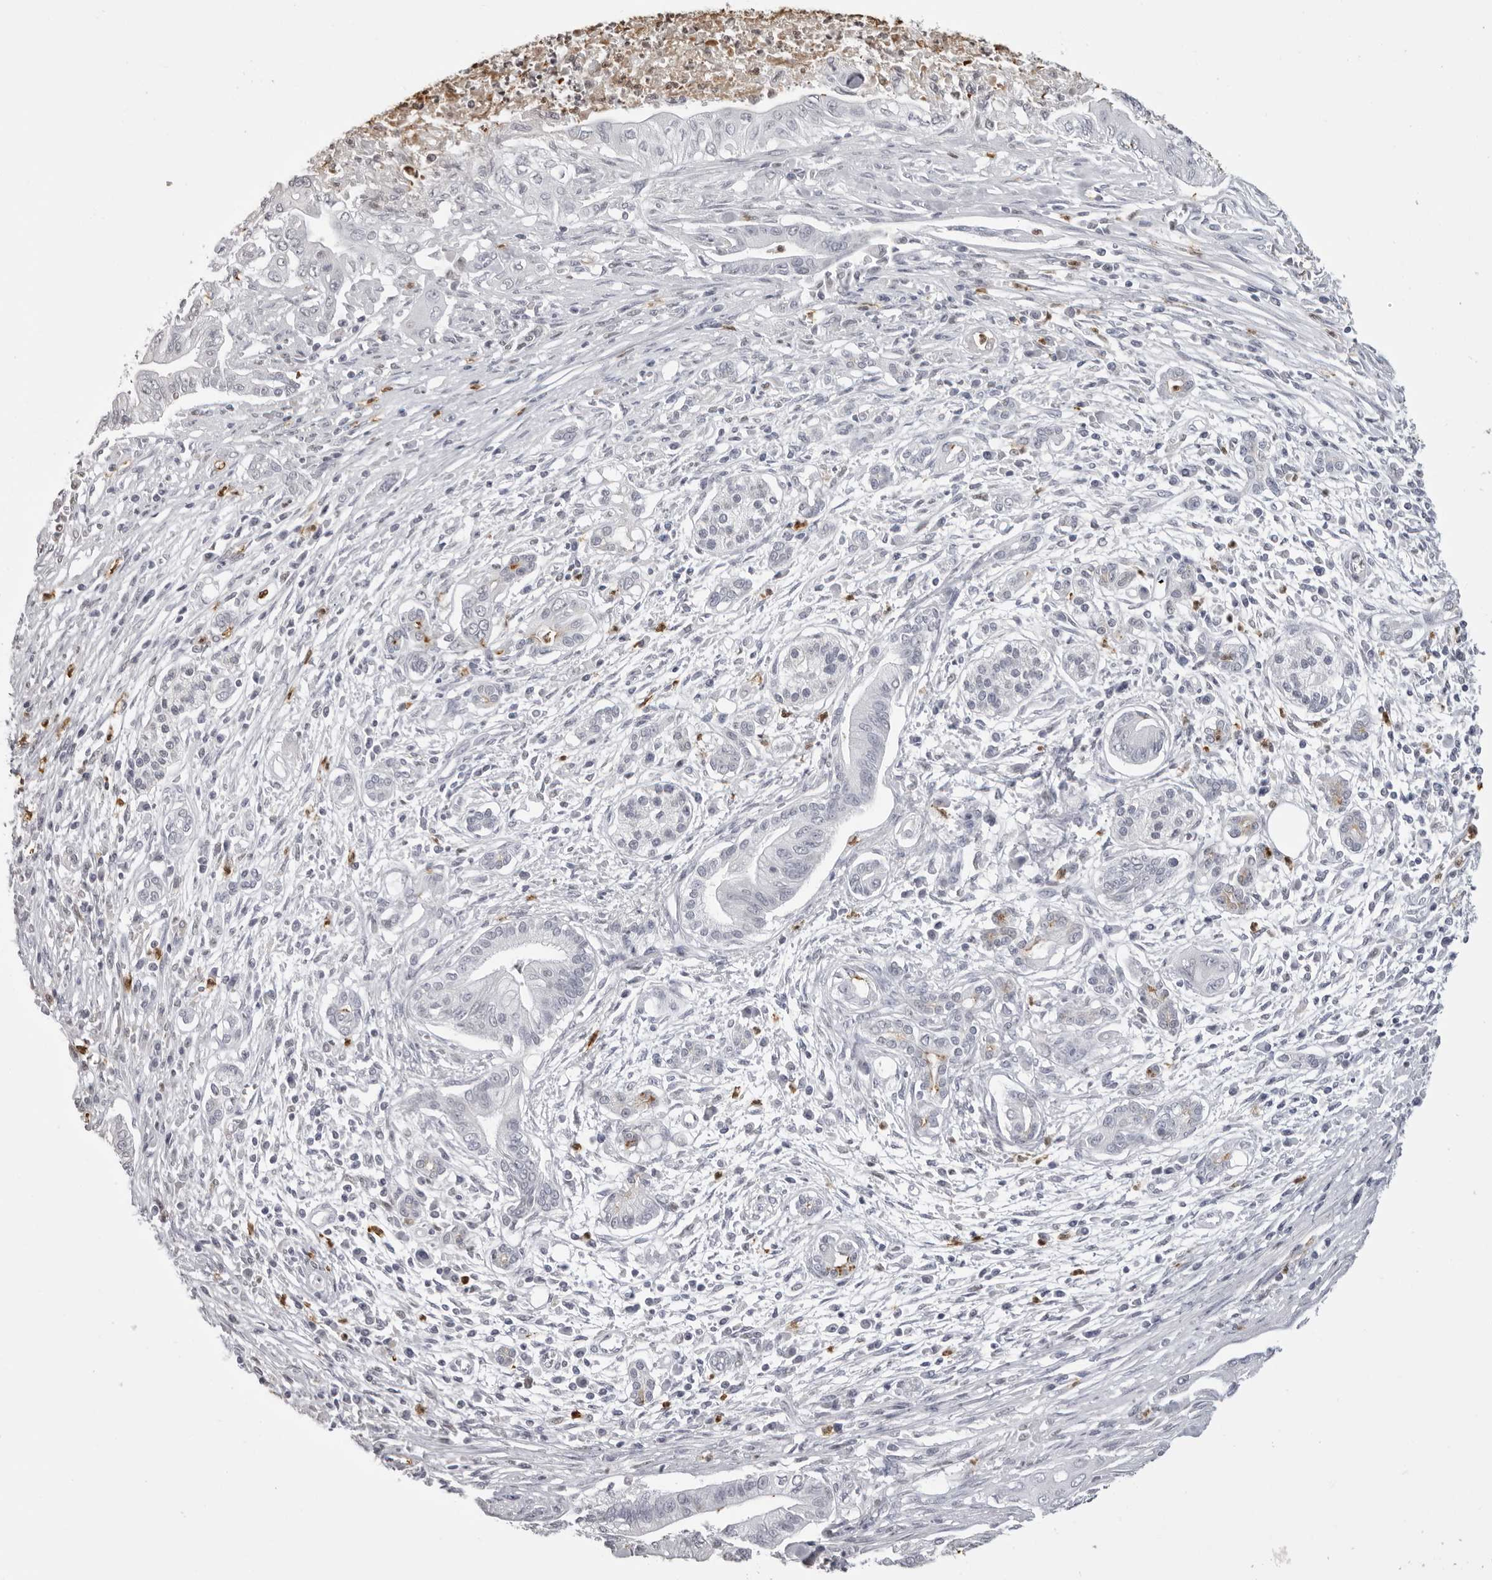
{"staining": {"intensity": "negative", "quantity": "none", "location": "none"}, "tissue": "pancreatic cancer", "cell_type": "Tumor cells", "image_type": "cancer", "snomed": [{"axis": "morphology", "description": "Adenocarcinoma, NOS"}, {"axis": "topography", "description": "Pancreas"}], "caption": "High magnification brightfield microscopy of pancreatic cancer stained with DAB (brown) and counterstained with hematoxylin (blue): tumor cells show no significant positivity.", "gene": "IL31", "patient": {"sex": "male", "age": 58}}